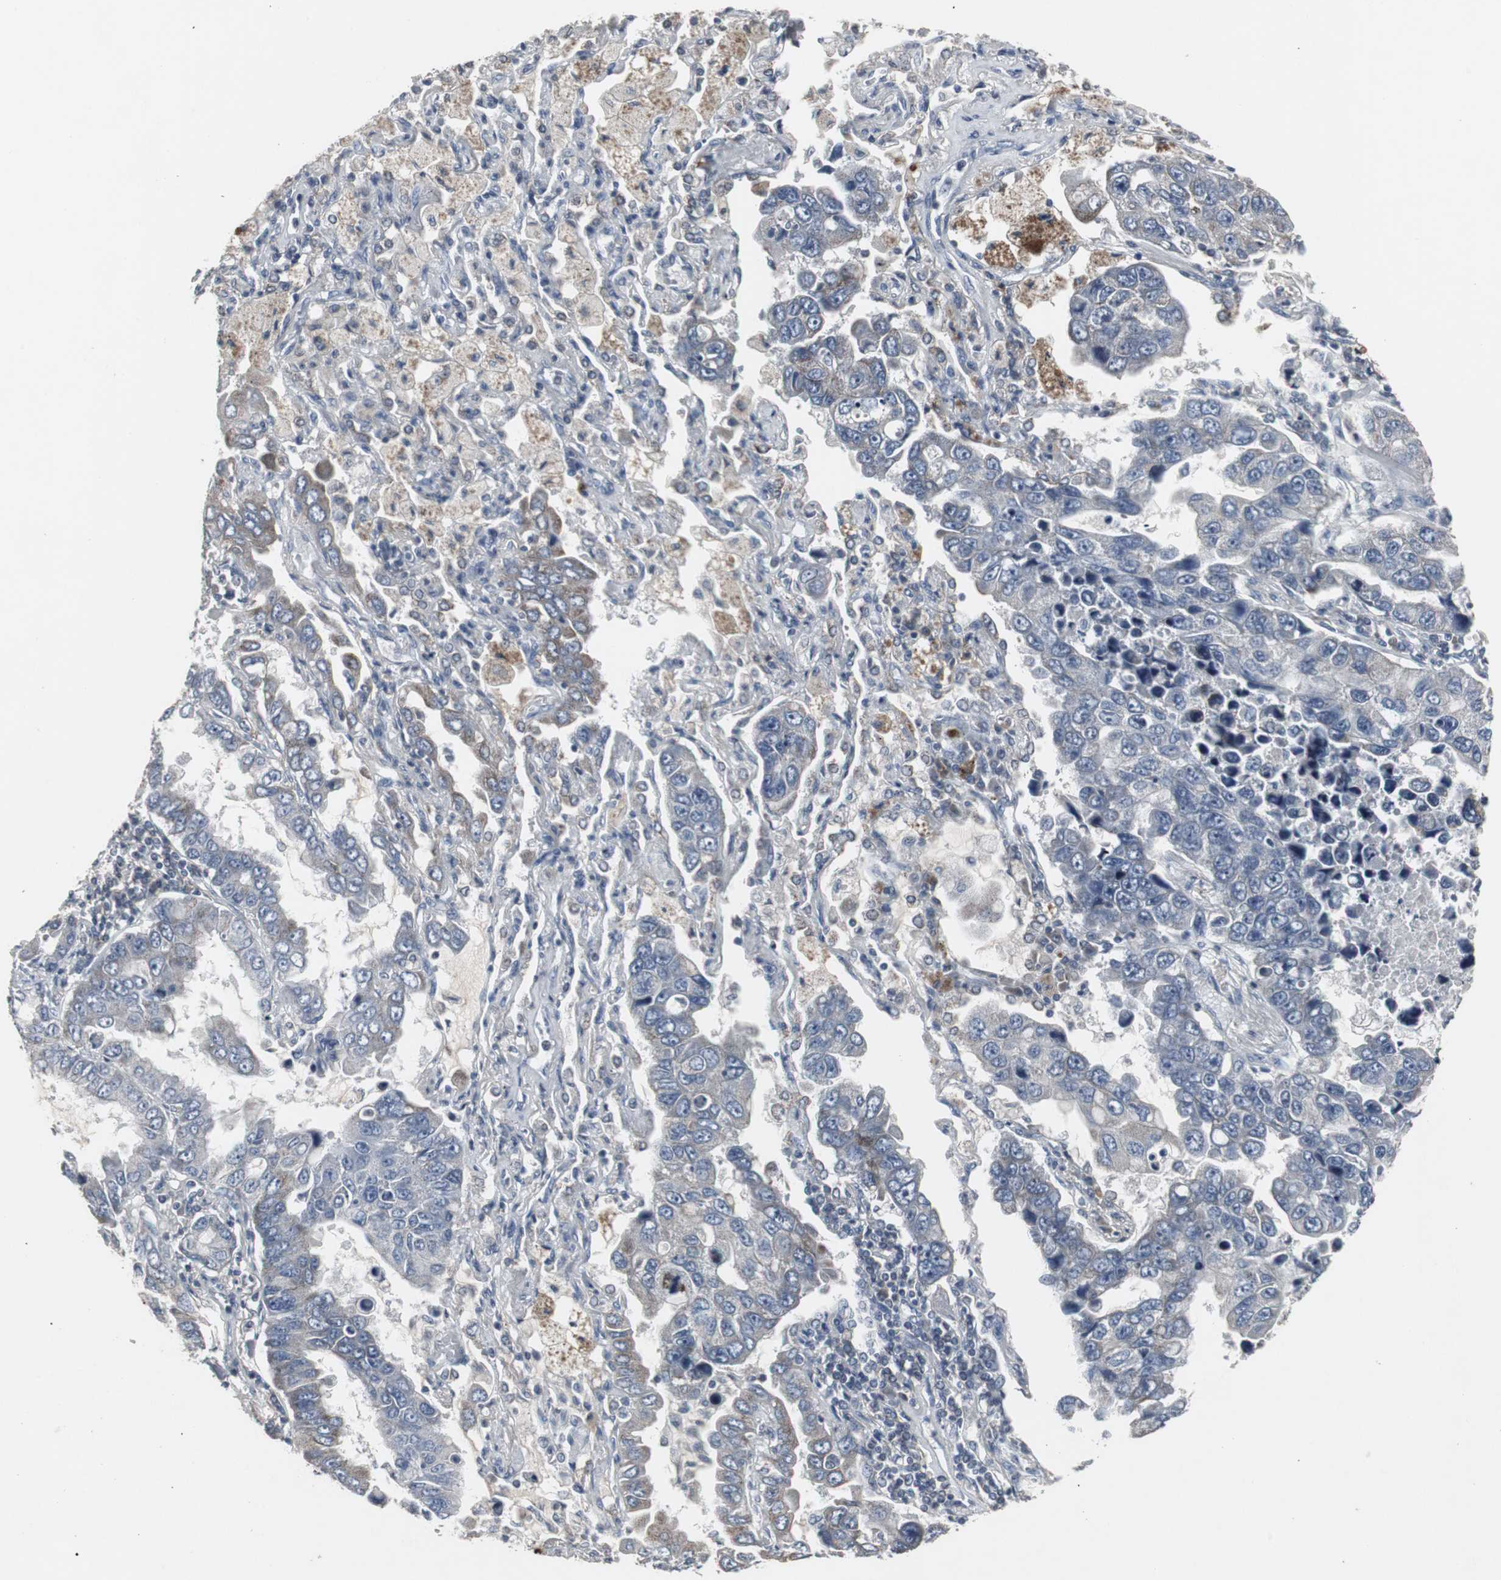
{"staining": {"intensity": "moderate", "quantity": "<25%", "location": "cytoplasmic/membranous"}, "tissue": "lung cancer", "cell_type": "Tumor cells", "image_type": "cancer", "snomed": [{"axis": "morphology", "description": "Adenocarcinoma, NOS"}, {"axis": "topography", "description": "Lung"}], "caption": "High-power microscopy captured an immunohistochemistry (IHC) photomicrograph of lung adenocarcinoma, revealing moderate cytoplasmic/membranous staining in approximately <25% of tumor cells.", "gene": "ACAA1", "patient": {"sex": "male", "age": 64}}